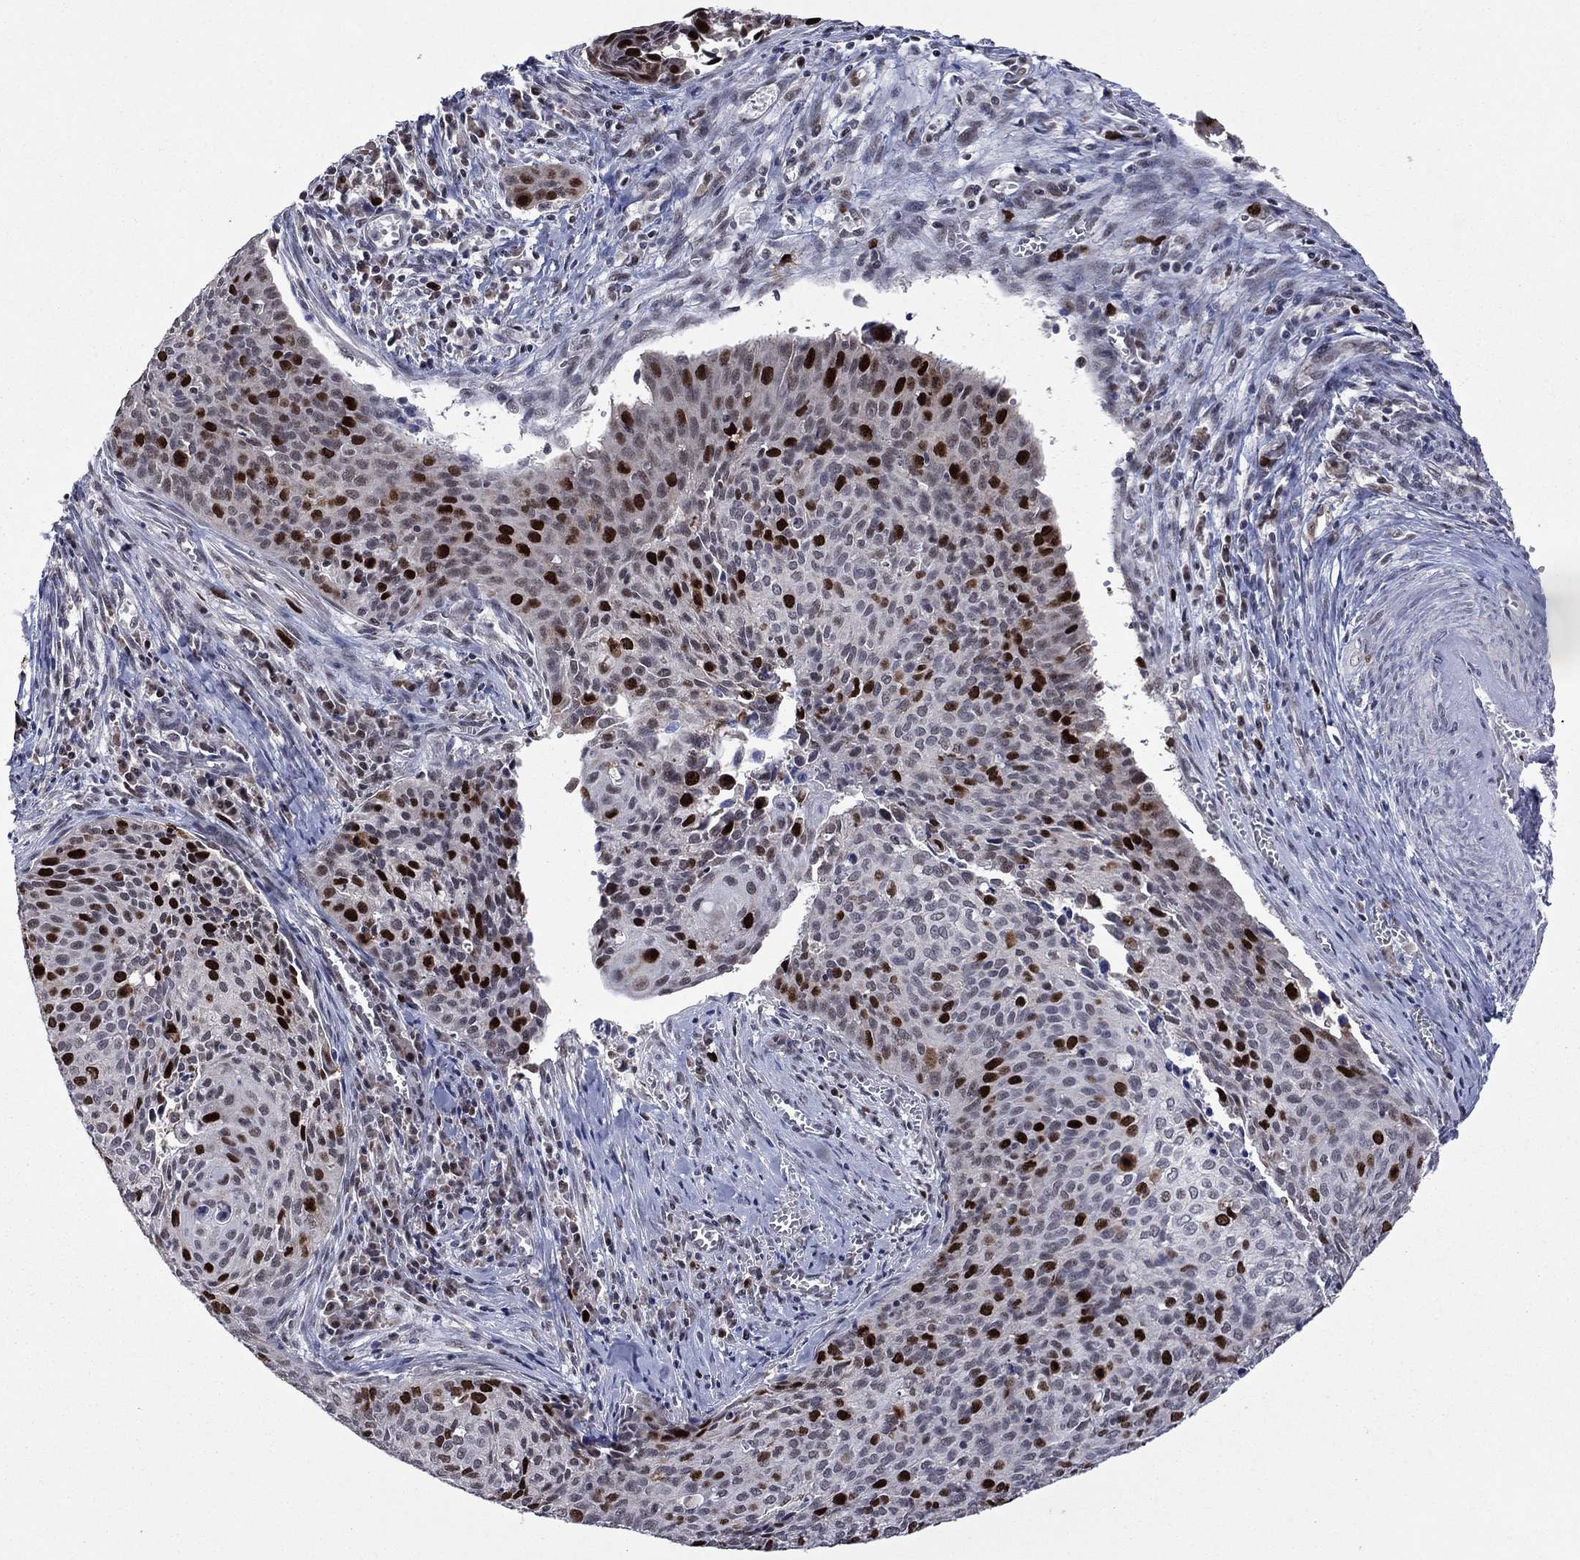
{"staining": {"intensity": "strong", "quantity": "25%-75%", "location": "nuclear"}, "tissue": "cervical cancer", "cell_type": "Tumor cells", "image_type": "cancer", "snomed": [{"axis": "morphology", "description": "Squamous cell carcinoma, NOS"}, {"axis": "topography", "description": "Cervix"}], "caption": "Approximately 25%-75% of tumor cells in cervical squamous cell carcinoma show strong nuclear protein staining as visualized by brown immunohistochemical staining.", "gene": "CDCA5", "patient": {"sex": "female", "age": 29}}